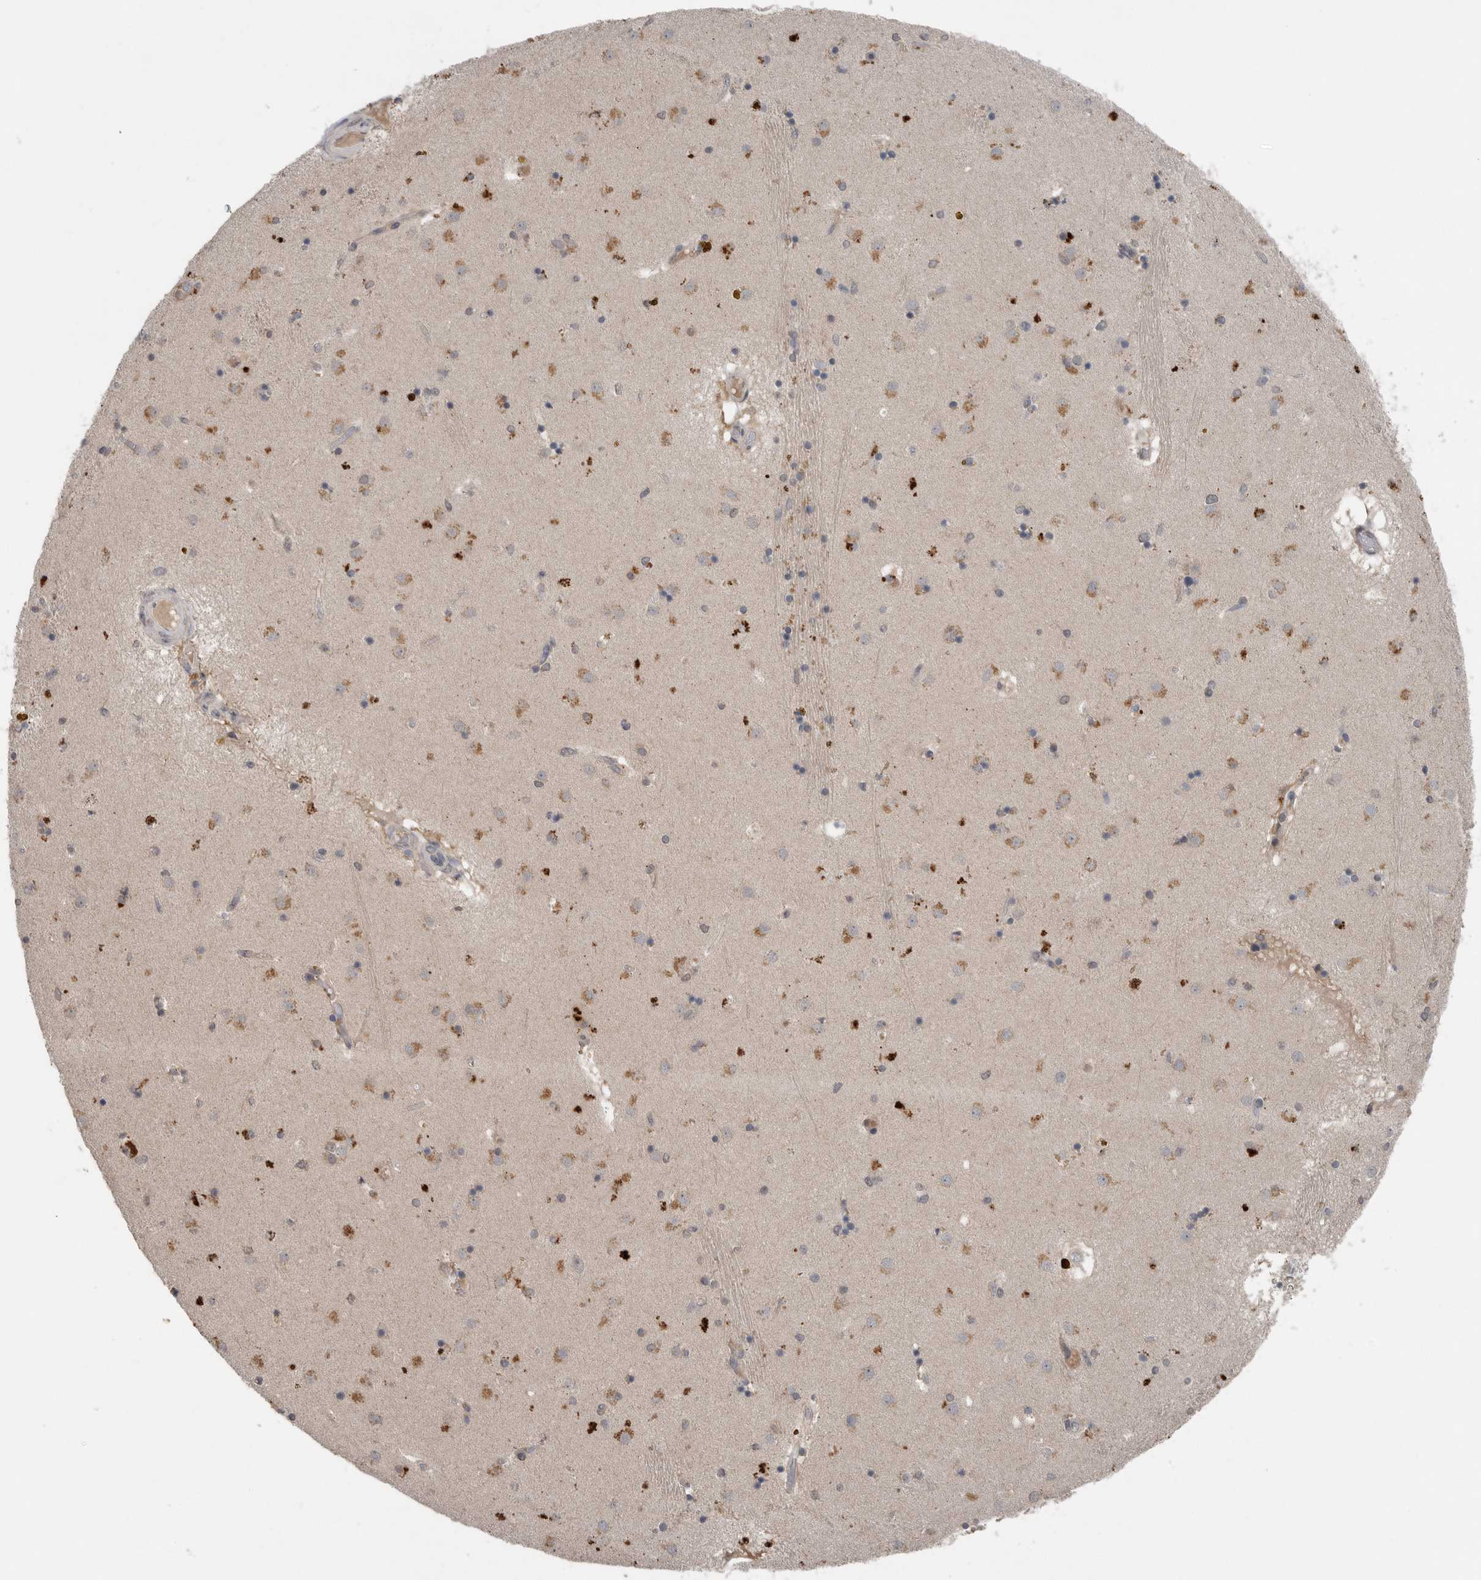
{"staining": {"intensity": "moderate", "quantity": "<25%", "location": "cytoplasmic/membranous"}, "tissue": "caudate", "cell_type": "Glial cells", "image_type": "normal", "snomed": [{"axis": "morphology", "description": "Normal tissue, NOS"}, {"axis": "topography", "description": "Lateral ventricle wall"}], "caption": "A photomicrograph showing moderate cytoplasmic/membranous expression in about <25% of glial cells in unremarkable caudate, as visualized by brown immunohistochemical staining.", "gene": "SCP2", "patient": {"sex": "male", "age": 70}}